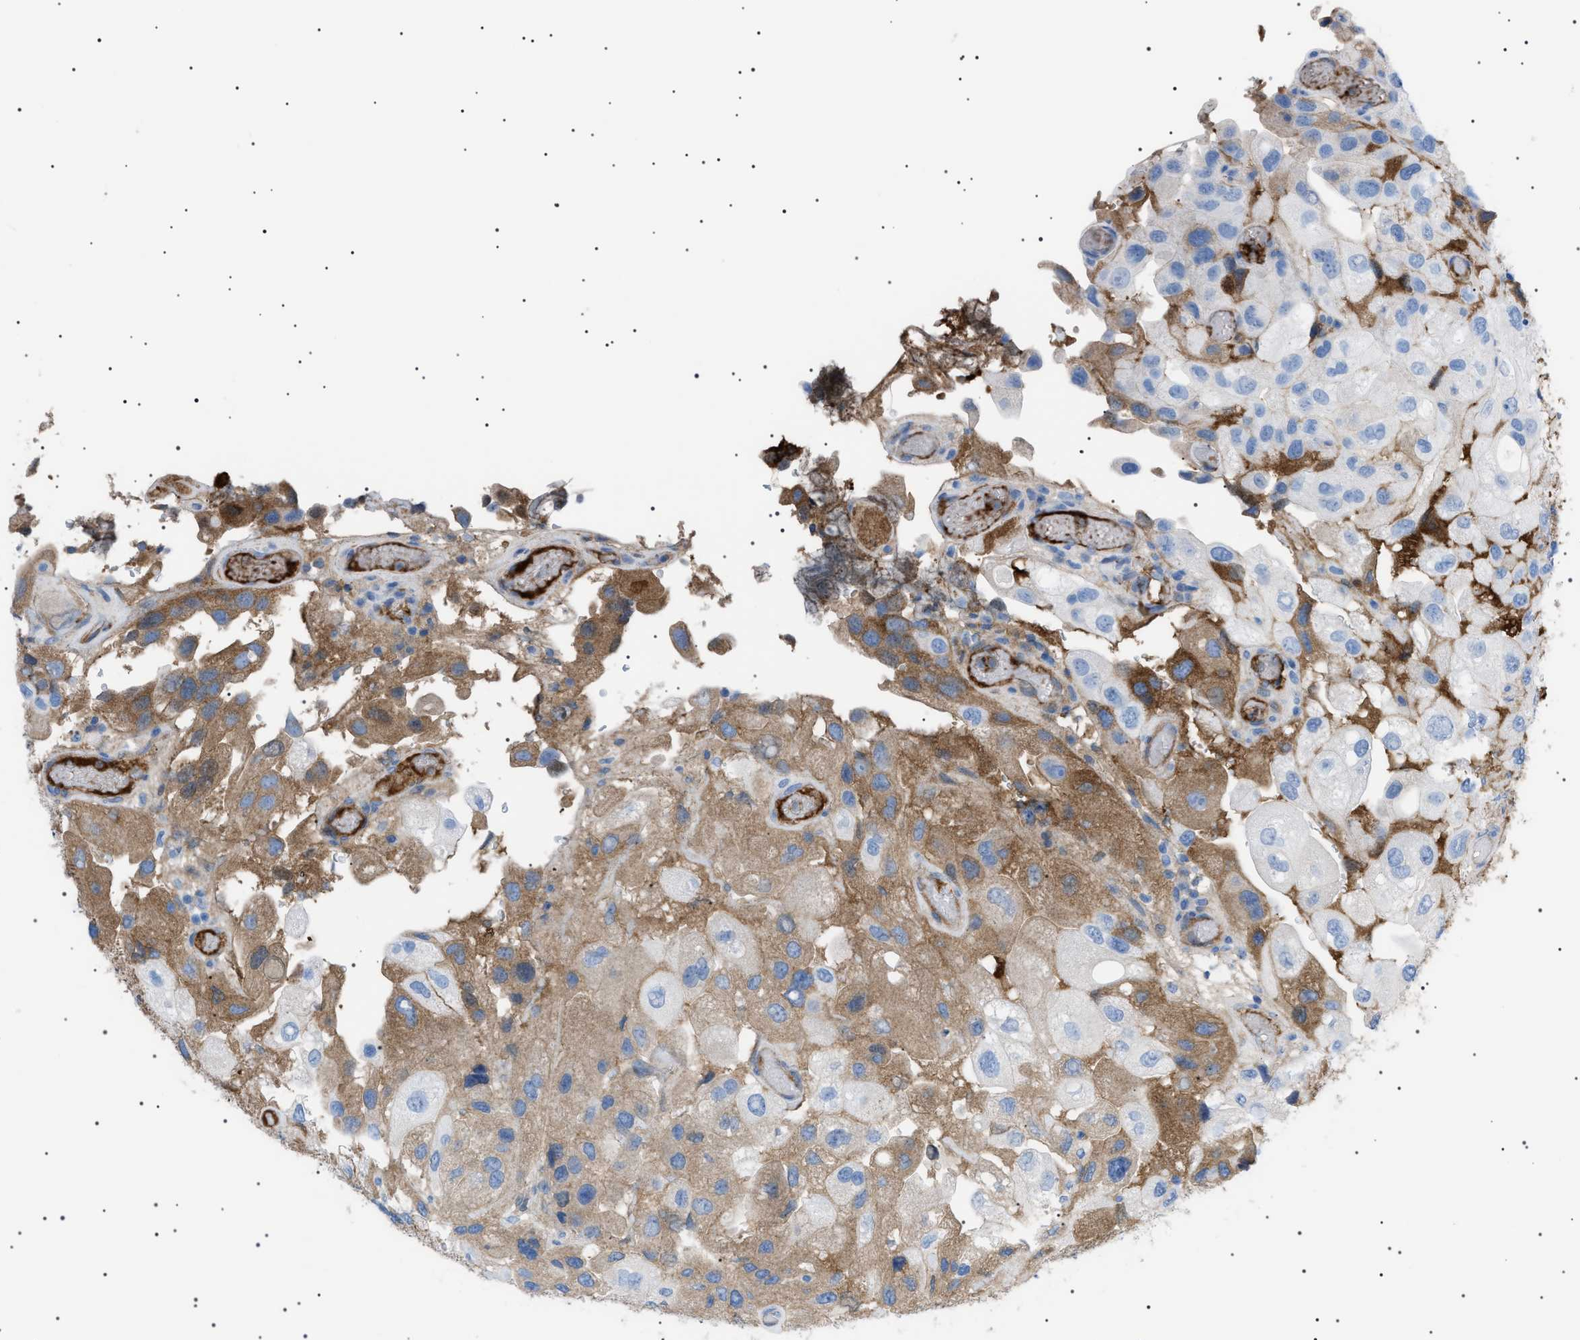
{"staining": {"intensity": "moderate", "quantity": "<25%", "location": "cytoplasmic/membranous"}, "tissue": "urothelial cancer", "cell_type": "Tumor cells", "image_type": "cancer", "snomed": [{"axis": "morphology", "description": "Urothelial carcinoma, High grade"}, {"axis": "topography", "description": "Urinary bladder"}], "caption": "A micrograph of high-grade urothelial carcinoma stained for a protein exhibits moderate cytoplasmic/membranous brown staining in tumor cells. The staining was performed using DAB (3,3'-diaminobenzidine), with brown indicating positive protein expression. Nuclei are stained blue with hematoxylin.", "gene": "LPA", "patient": {"sex": "female", "age": 64}}